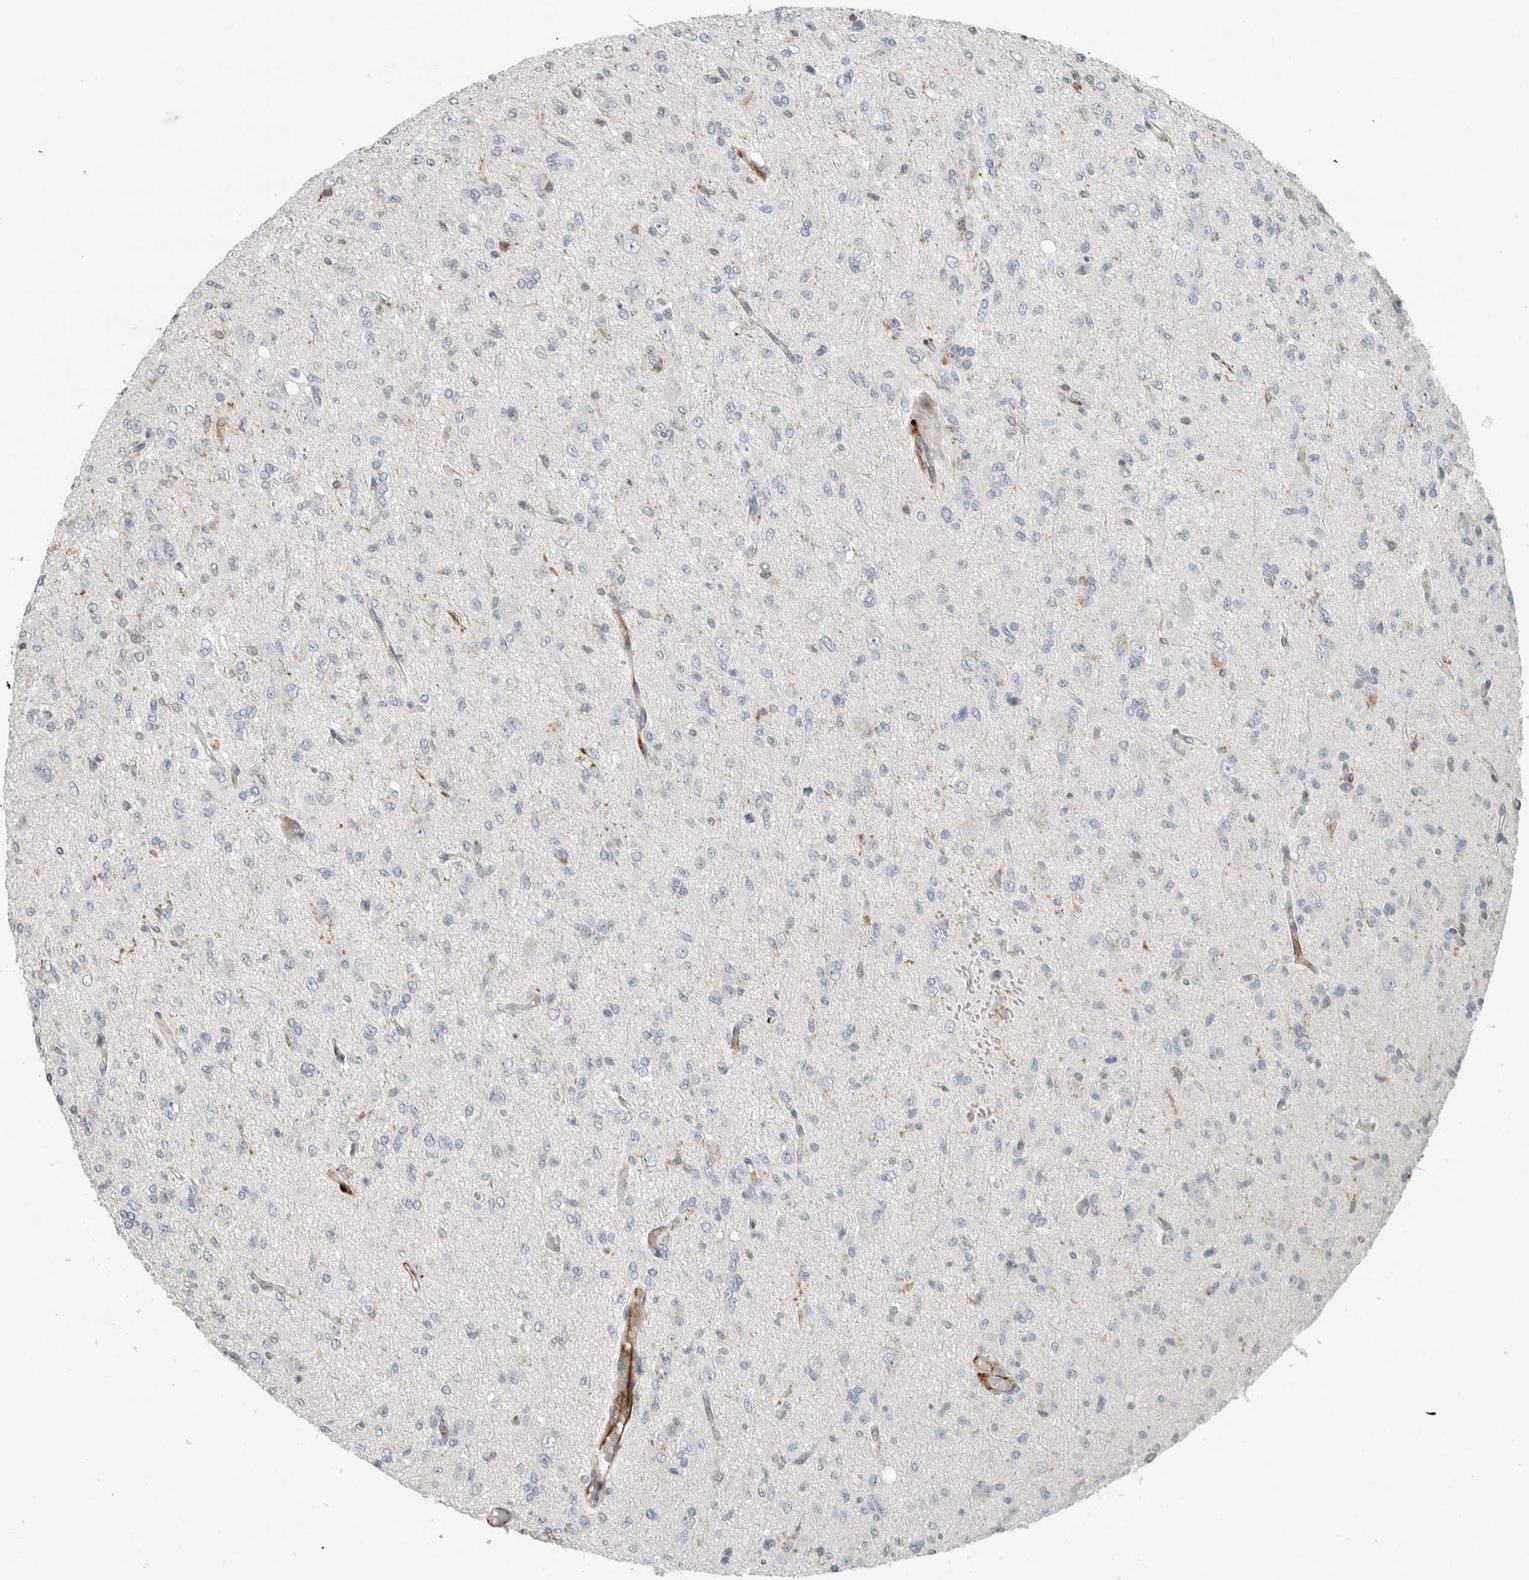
{"staining": {"intensity": "negative", "quantity": "none", "location": "none"}, "tissue": "glioma", "cell_type": "Tumor cells", "image_type": "cancer", "snomed": [{"axis": "morphology", "description": "Glioma, malignant, High grade"}, {"axis": "topography", "description": "Brain"}], "caption": "IHC micrograph of glioma stained for a protein (brown), which displays no expression in tumor cells. (DAB immunohistochemistry with hematoxylin counter stain).", "gene": "LY86", "patient": {"sex": "female", "age": 59}}